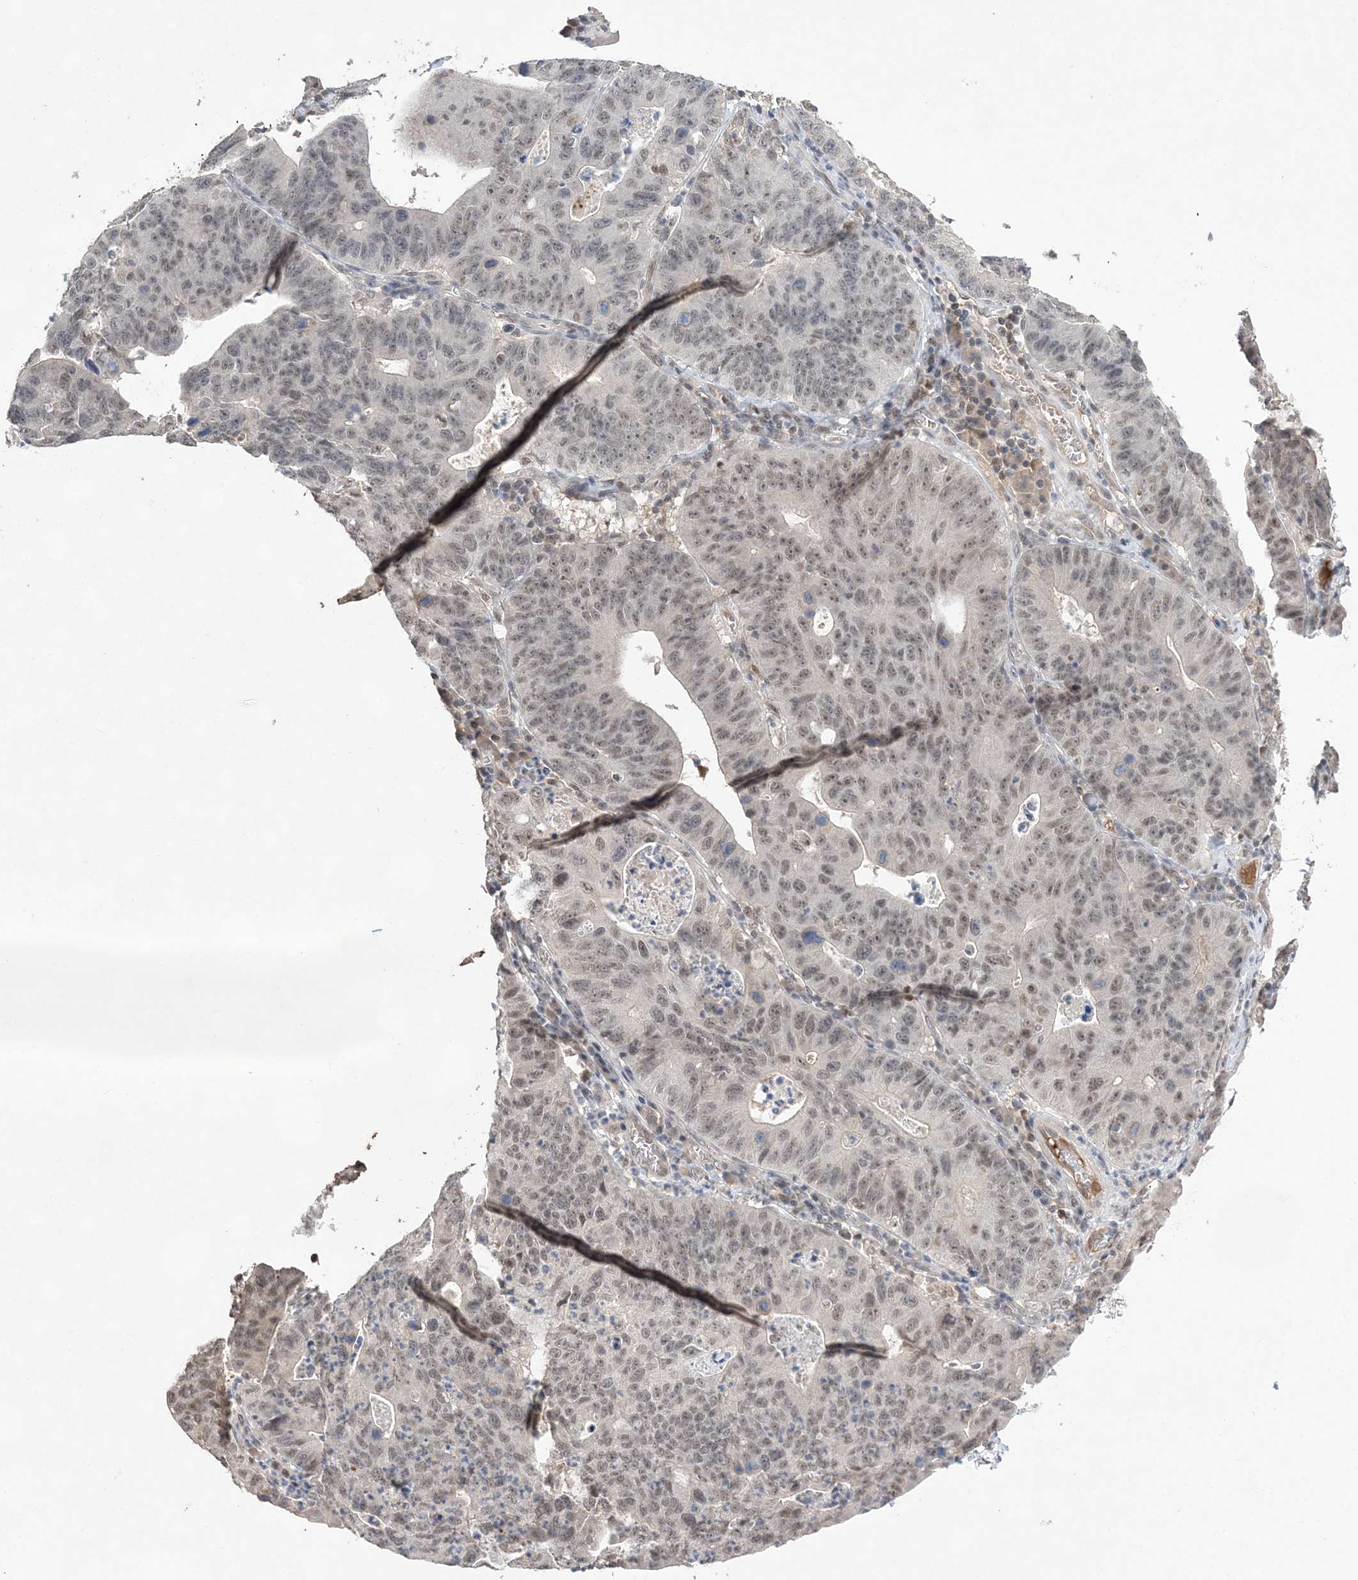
{"staining": {"intensity": "weak", "quantity": "25%-75%", "location": "nuclear"}, "tissue": "stomach cancer", "cell_type": "Tumor cells", "image_type": "cancer", "snomed": [{"axis": "morphology", "description": "Adenocarcinoma, NOS"}, {"axis": "topography", "description": "Stomach"}], "caption": "A brown stain labels weak nuclear positivity of a protein in human stomach adenocarcinoma tumor cells. Nuclei are stained in blue.", "gene": "TMEM132B", "patient": {"sex": "male", "age": 59}}